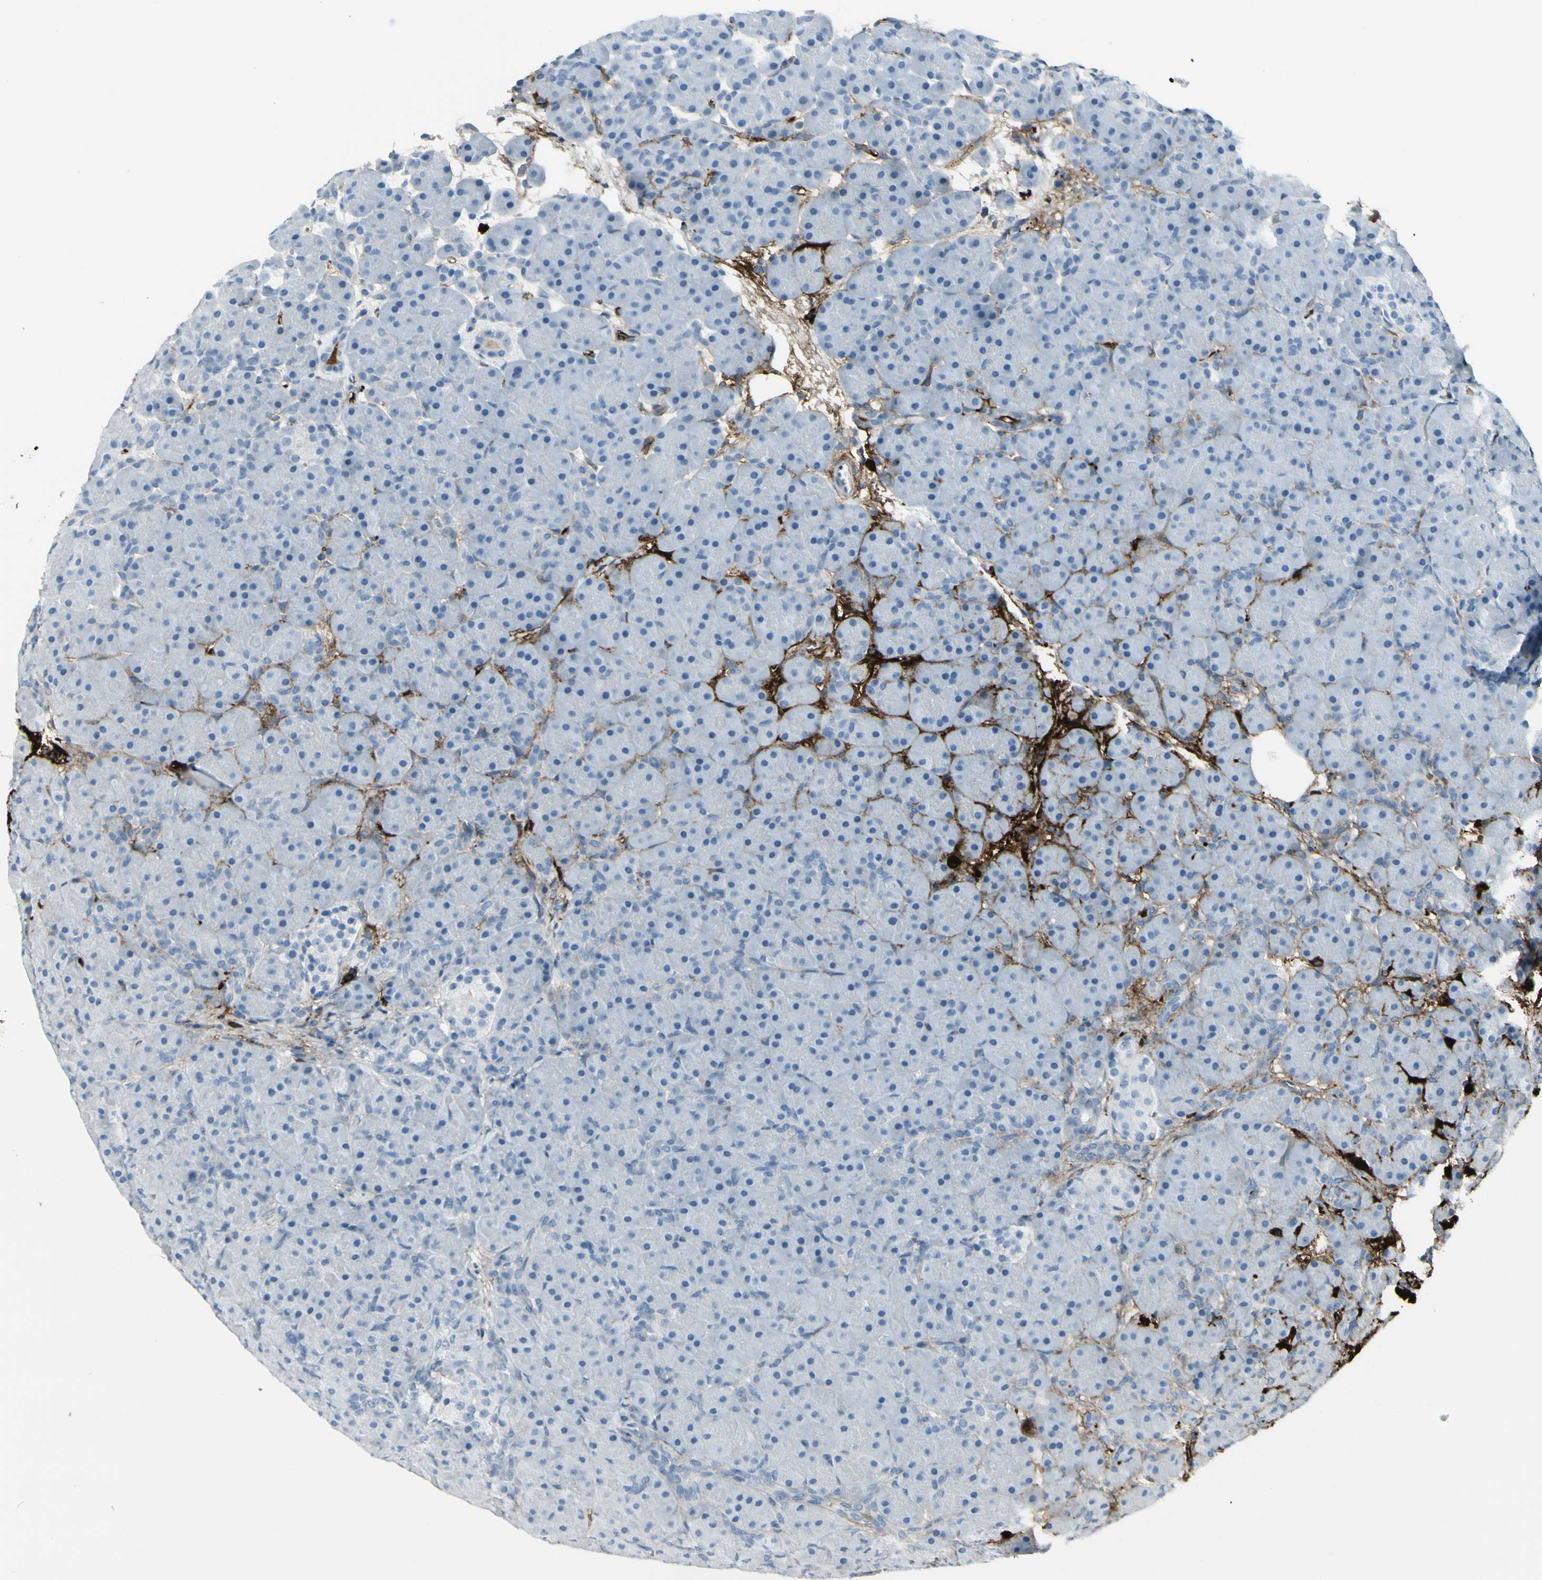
{"staining": {"intensity": "strong", "quantity": "<25%", "location": "cytoplasmic/membranous"}, "tissue": "pancreas", "cell_type": "Exocrine glandular cells", "image_type": "normal", "snomed": [{"axis": "morphology", "description": "Normal tissue, NOS"}, {"axis": "topography", "description": "Pancreas"}], "caption": "Protein expression analysis of benign human pancreas reveals strong cytoplasmic/membranous positivity in approximately <25% of exocrine glandular cells. (Brightfield microscopy of DAB IHC at high magnification).", "gene": "IGHG1", "patient": {"sex": "male", "age": 66}}